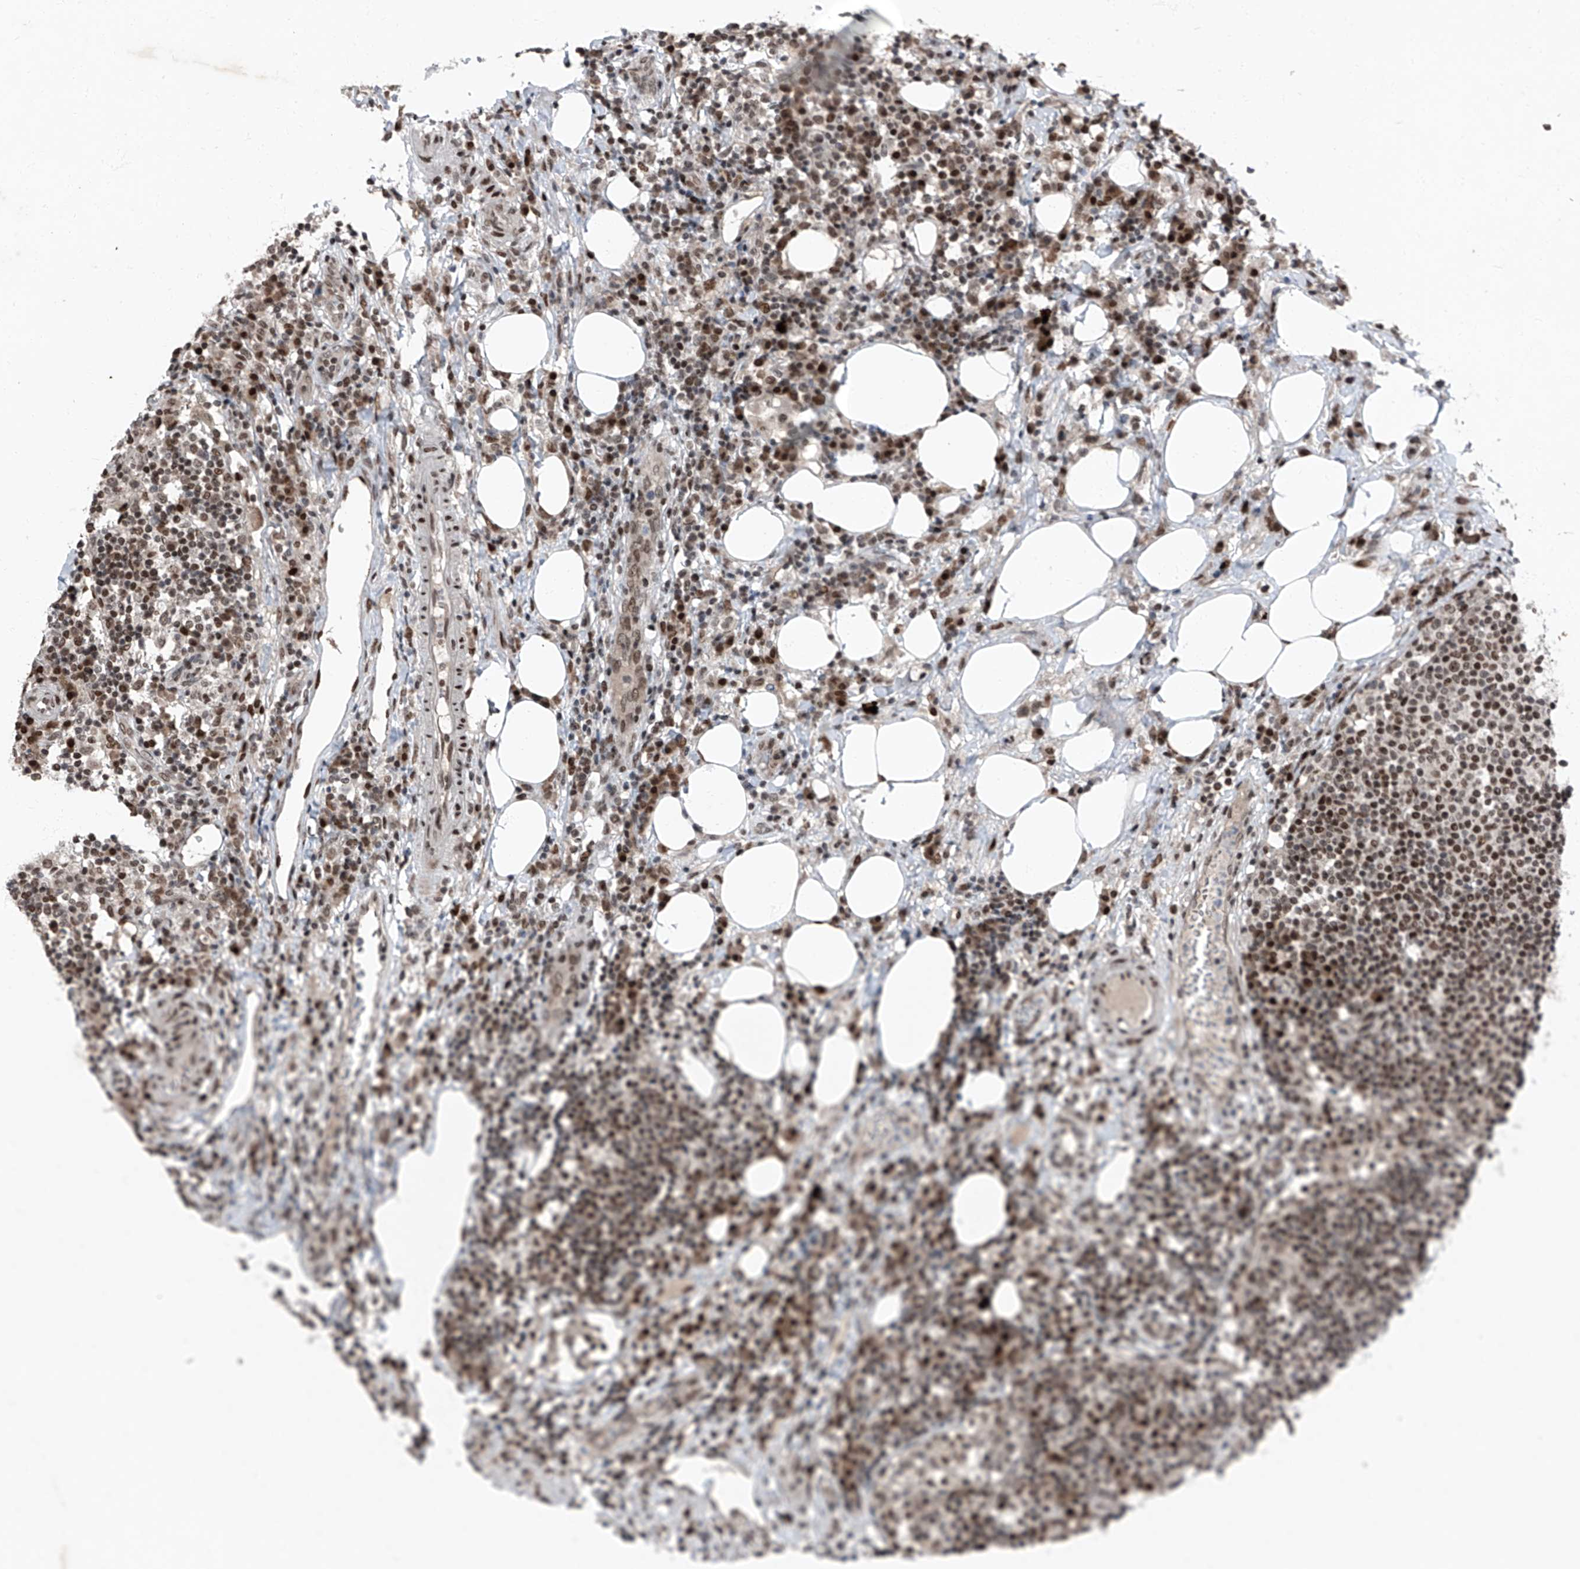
{"staining": {"intensity": "strong", "quantity": "<25%", "location": "nuclear"}, "tissue": "lymph node", "cell_type": "Germinal center cells", "image_type": "normal", "snomed": [{"axis": "morphology", "description": "Normal tissue, NOS"}, {"axis": "topography", "description": "Lymph node"}], "caption": "Strong nuclear protein positivity is appreciated in approximately <25% of germinal center cells in lymph node. (brown staining indicates protein expression, while blue staining denotes nuclei).", "gene": "BMI1", "patient": {"sex": "female", "age": 53}}